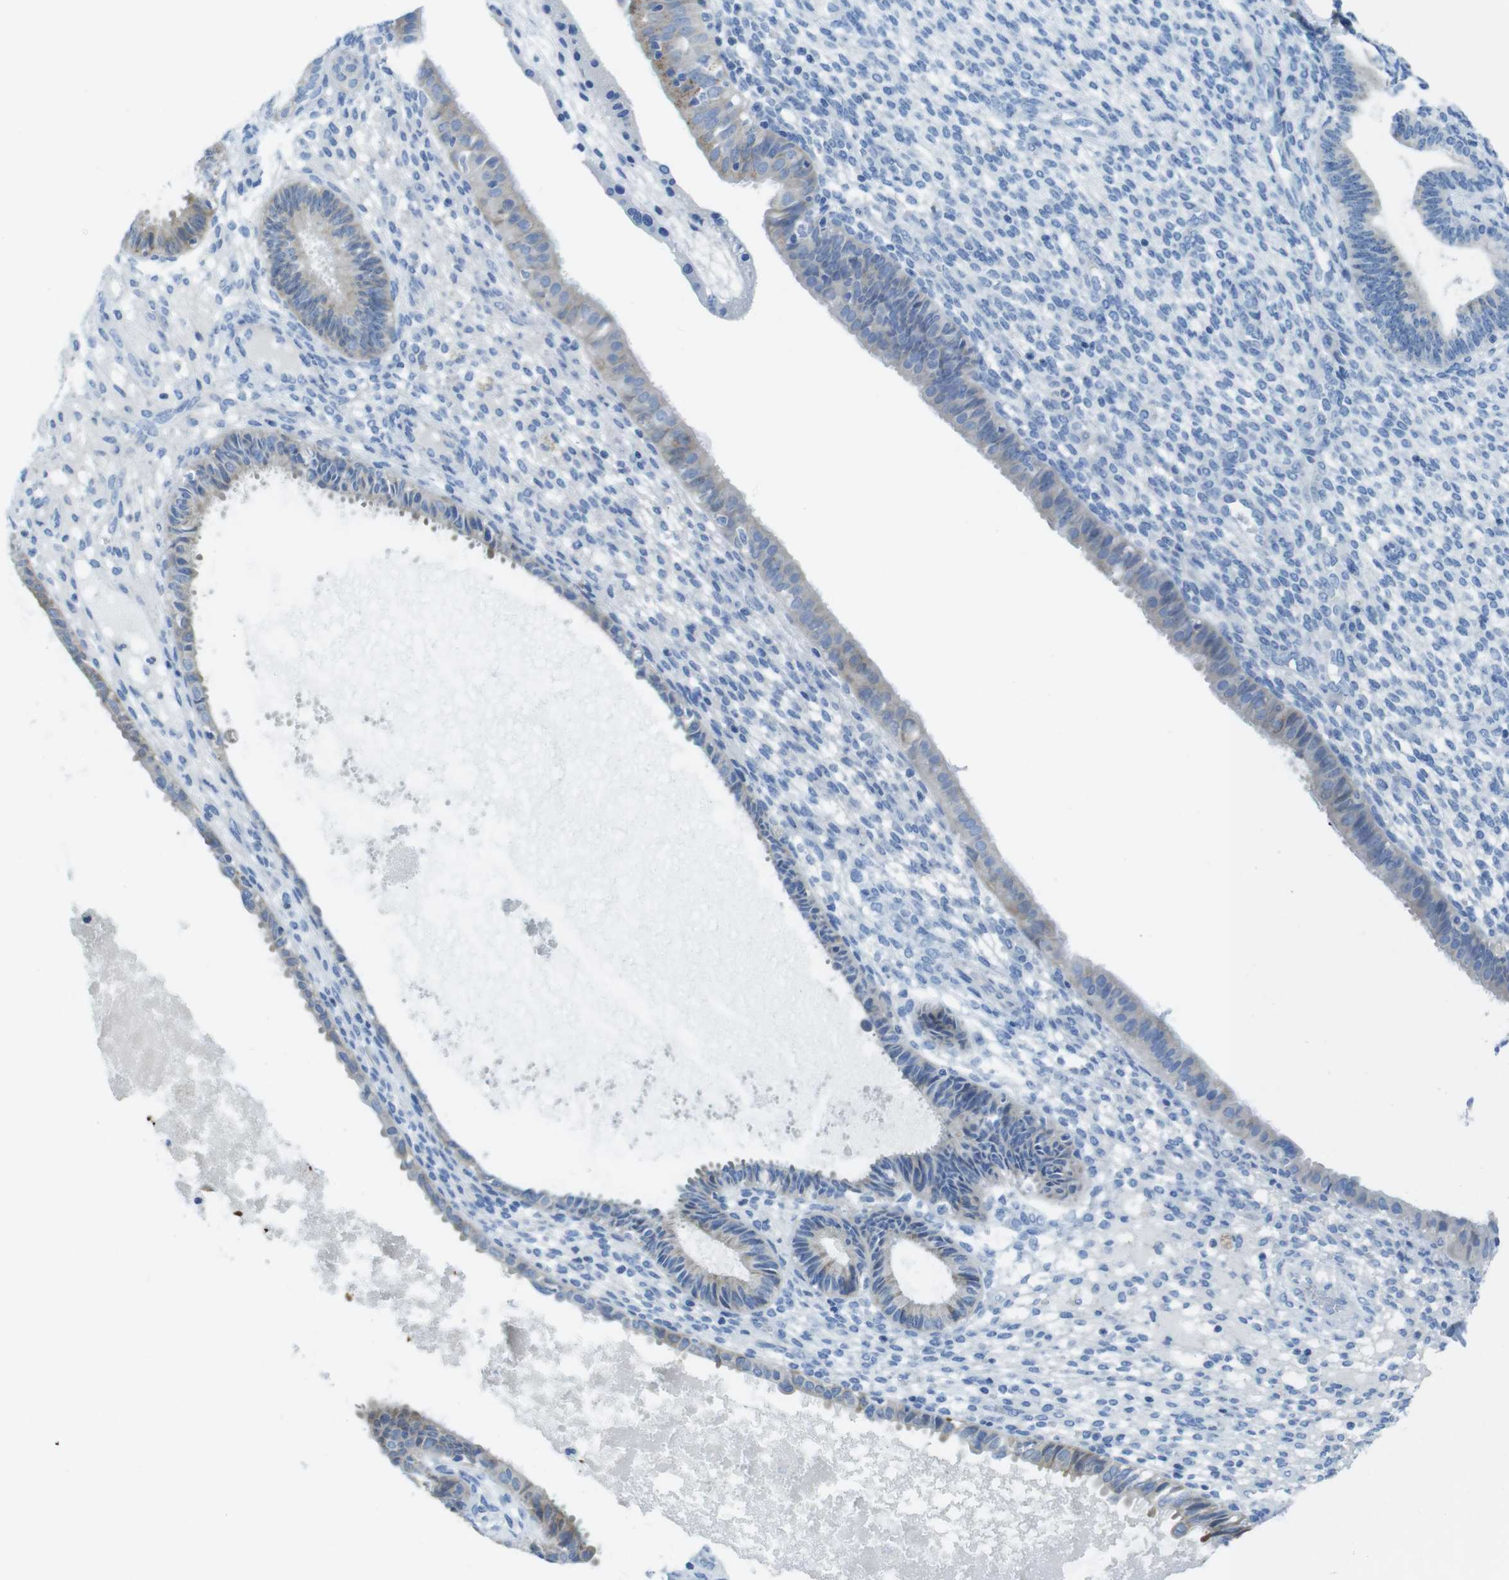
{"staining": {"intensity": "negative", "quantity": "none", "location": "none"}, "tissue": "endometrium", "cell_type": "Cells in endometrial stroma", "image_type": "normal", "snomed": [{"axis": "morphology", "description": "Normal tissue, NOS"}, {"axis": "topography", "description": "Endometrium"}], "caption": "Benign endometrium was stained to show a protein in brown. There is no significant staining in cells in endometrial stroma.", "gene": "ASIC5", "patient": {"sex": "female", "age": 61}}